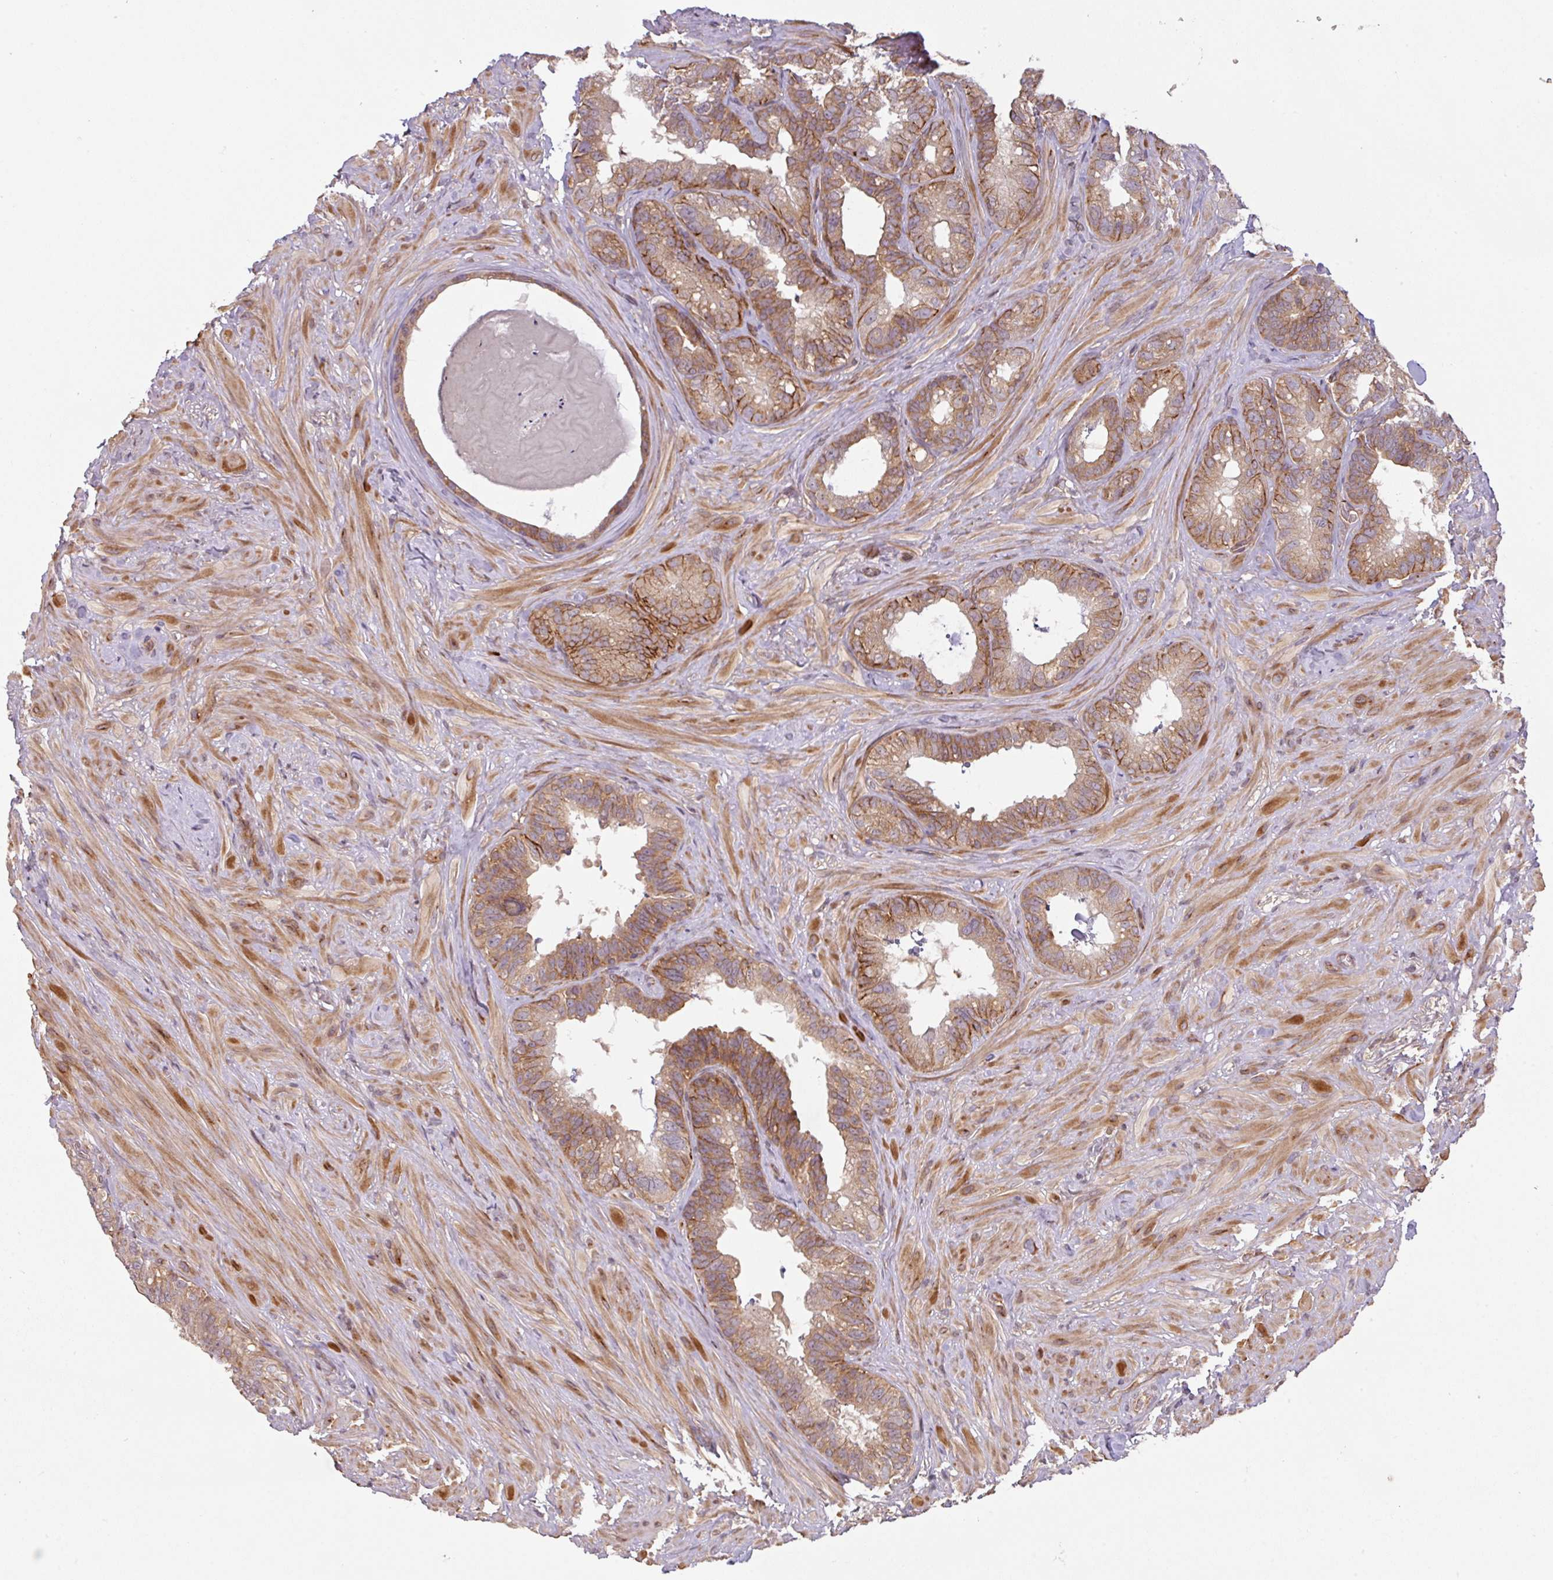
{"staining": {"intensity": "moderate", "quantity": ">75%", "location": "cytoplasmic/membranous"}, "tissue": "seminal vesicle", "cell_type": "Glandular cells", "image_type": "normal", "snomed": [{"axis": "morphology", "description": "Normal tissue, NOS"}, {"axis": "topography", "description": "Seminal veicle"}], "caption": "The micrograph displays immunohistochemical staining of benign seminal vesicle. There is moderate cytoplasmic/membranous expression is appreciated in about >75% of glandular cells. Nuclei are stained in blue.", "gene": "CYFIP2", "patient": {"sex": "male", "age": 60}}